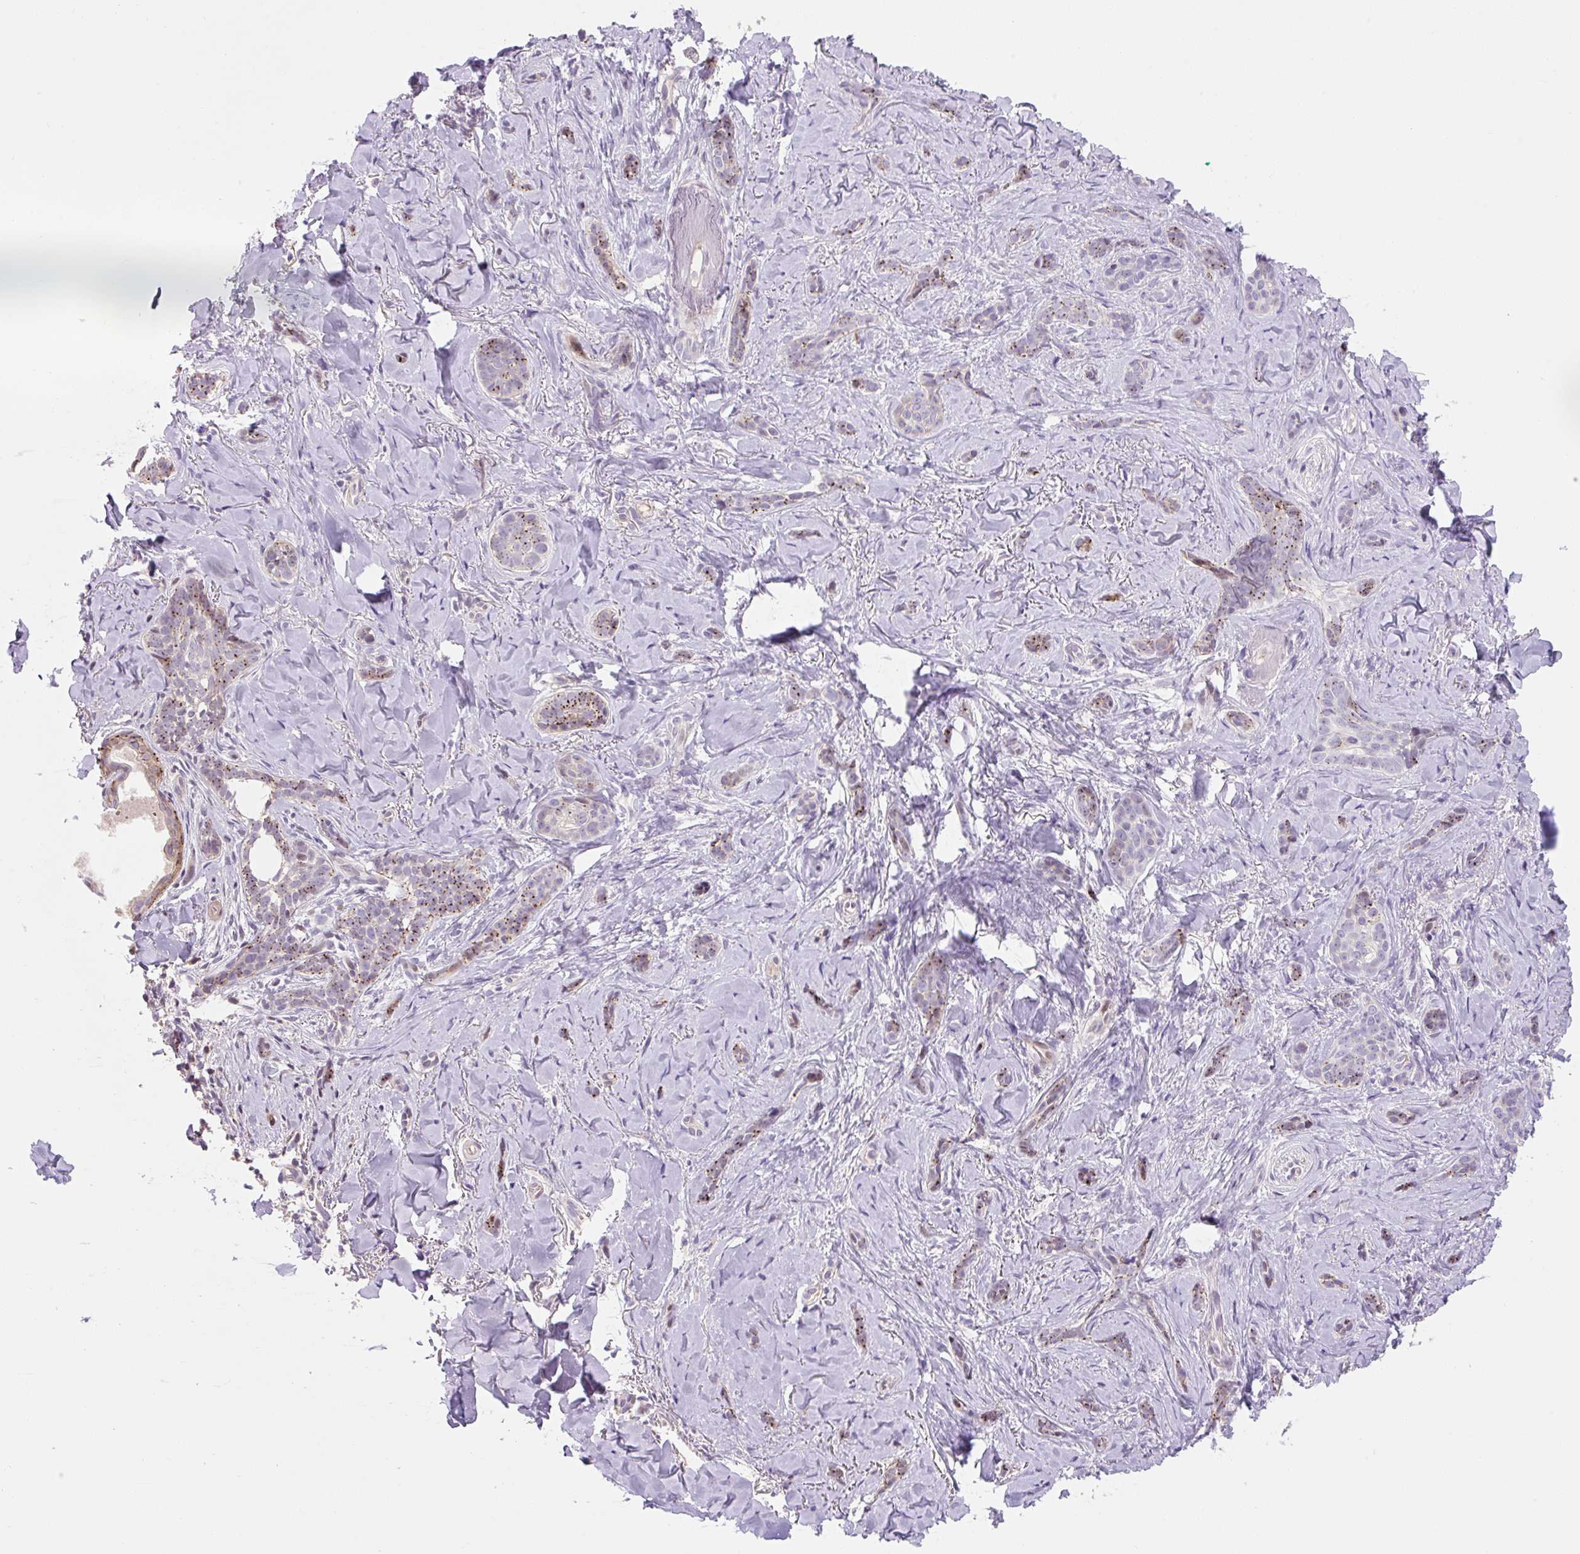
{"staining": {"intensity": "moderate", "quantity": "25%-75%", "location": "cytoplasmic/membranous"}, "tissue": "skin cancer", "cell_type": "Tumor cells", "image_type": "cancer", "snomed": [{"axis": "morphology", "description": "Basal cell carcinoma"}, {"axis": "topography", "description": "Skin"}], "caption": "About 25%-75% of tumor cells in human skin cancer demonstrate moderate cytoplasmic/membranous protein positivity as visualized by brown immunohistochemical staining.", "gene": "ZNF552", "patient": {"sex": "female", "age": 55}}